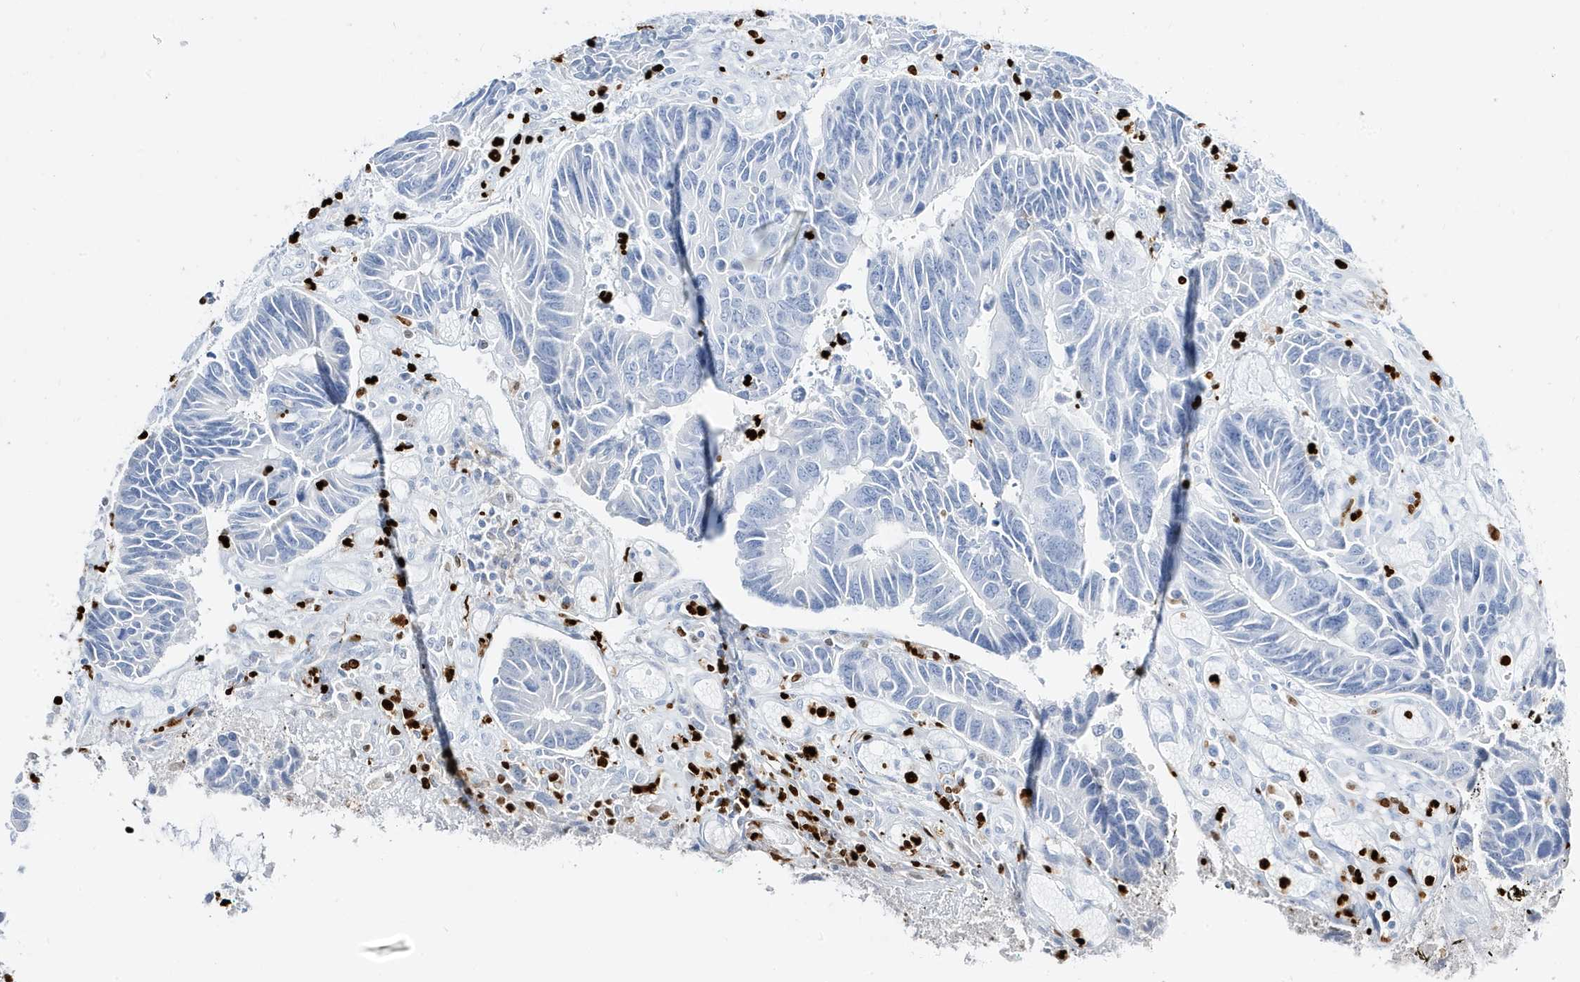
{"staining": {"intensity": "negative", "quantity": "none", "location": "none"}, "tissue": "colorectal cancer", "cell_type": "Tumor cells", "image_type": "cancer", "snomed": [{"axis": "morphology", "description": "Adenocarcinoma, NOS"}, {"axis": "topography", "description": "Rectum"}], "caption": "Tumor cells are negative for protein expression in human colorectal cancer.", "gene": "MNDA", "patient": {"sex": "male", "age": 84}}